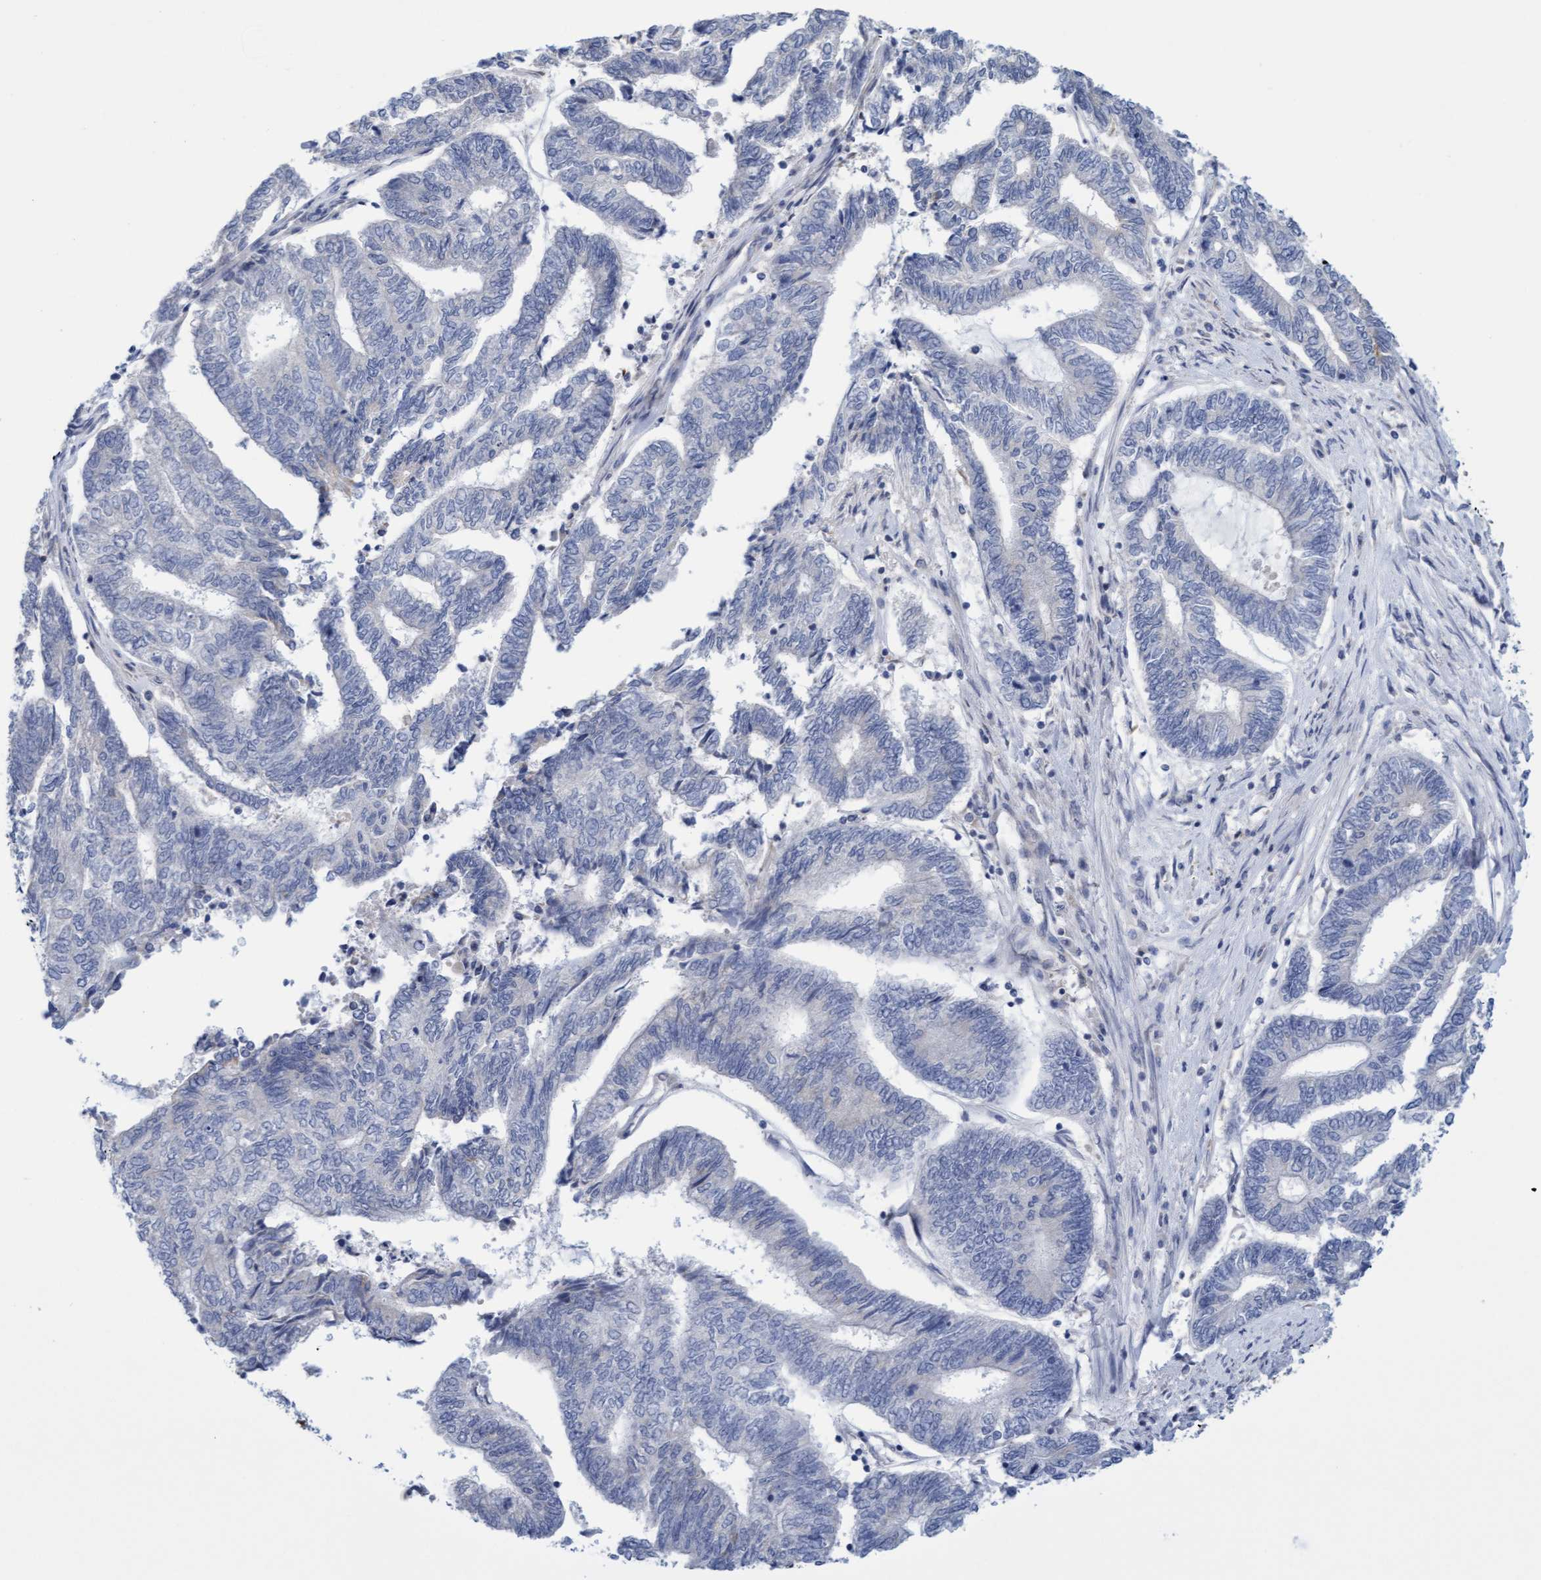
{"staining": {"intensity": "negative", "quantity": "none", "location": "none"}, "tissue": "endometrial cancer", "cell_type": "Tumor cells", "image_type": "cancer", "snomed": [{"axis": "morphology", "description": "Adenocarcinoma, NOS"}, {"axis": "topography", "description": "Uterus"}, {"axis": "topography", "description": "Endometrium"}], "caption": "A photomicrograph of endometrial adenocarcinoma stained for a protein exhibits no brown staining in tumor cells.", "gene": "SLC28A3", "patient": {"sex": "female", "age": 70}}